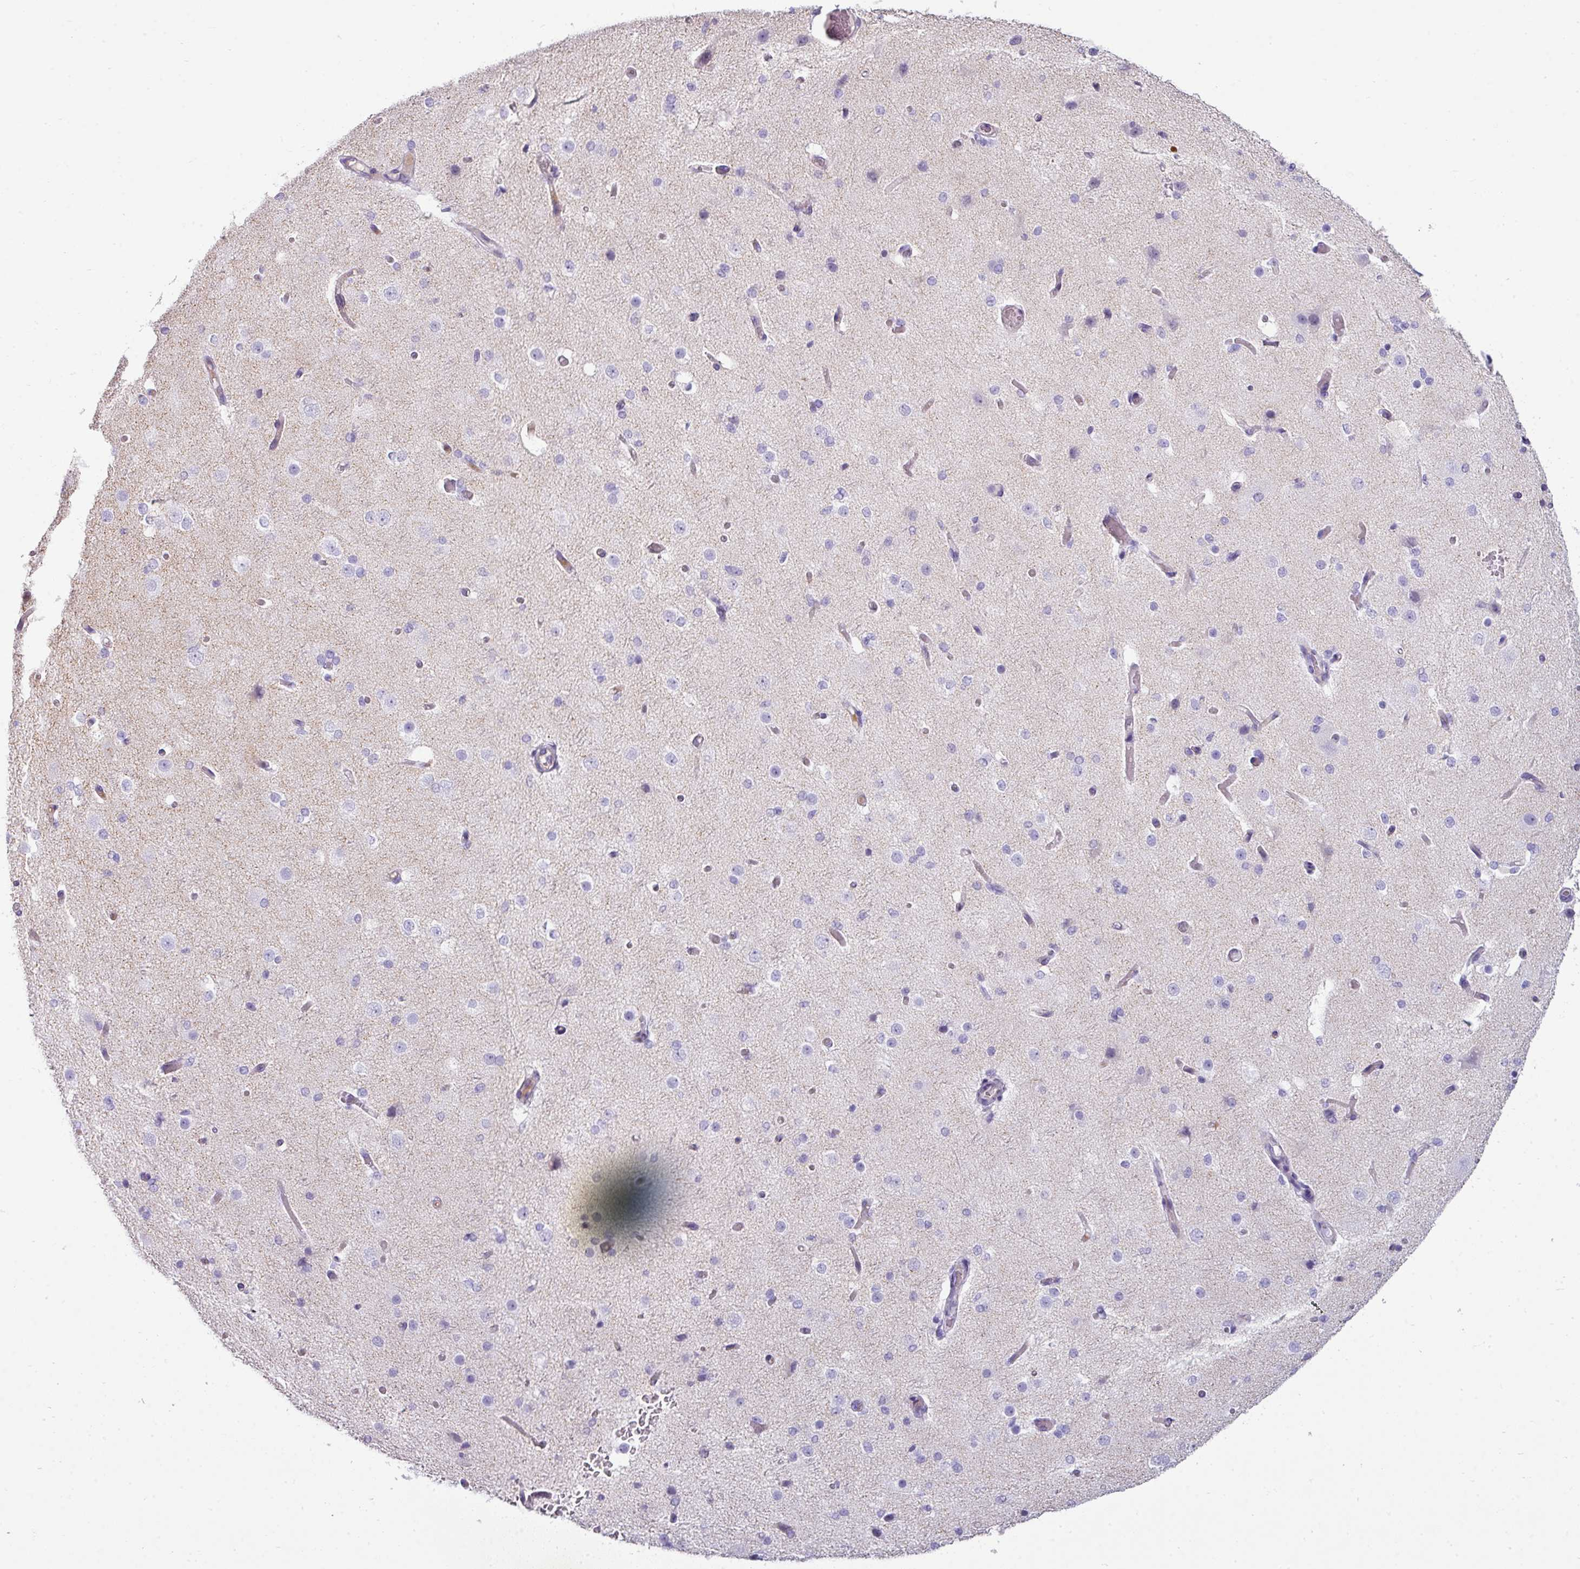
{"staining": {"intensity": "negative", "quantity": "none", "location": "none"}, "tissue": "cerebral cortex", "cell_type": "Endothelial cells", "image_type": "normal", "snomed": [{"axis": "morphology", "description": "Normal tissue, NOS"}, {"axis": "morphology", "description": "Inflammation, NOS"}, {"axis": "topography", "description": "Cerebral cortex"}], "caption": "DAB (3,3'-diaminobenzidine) immunohistochemical staining of normal cerebral cortex displays no significant positivity in endothelial cells. (DAB IHC visualized using brightfield microscopy, high magnification).", "gene": "VCX2", "patient": {"sex": "male", "age": 6}}